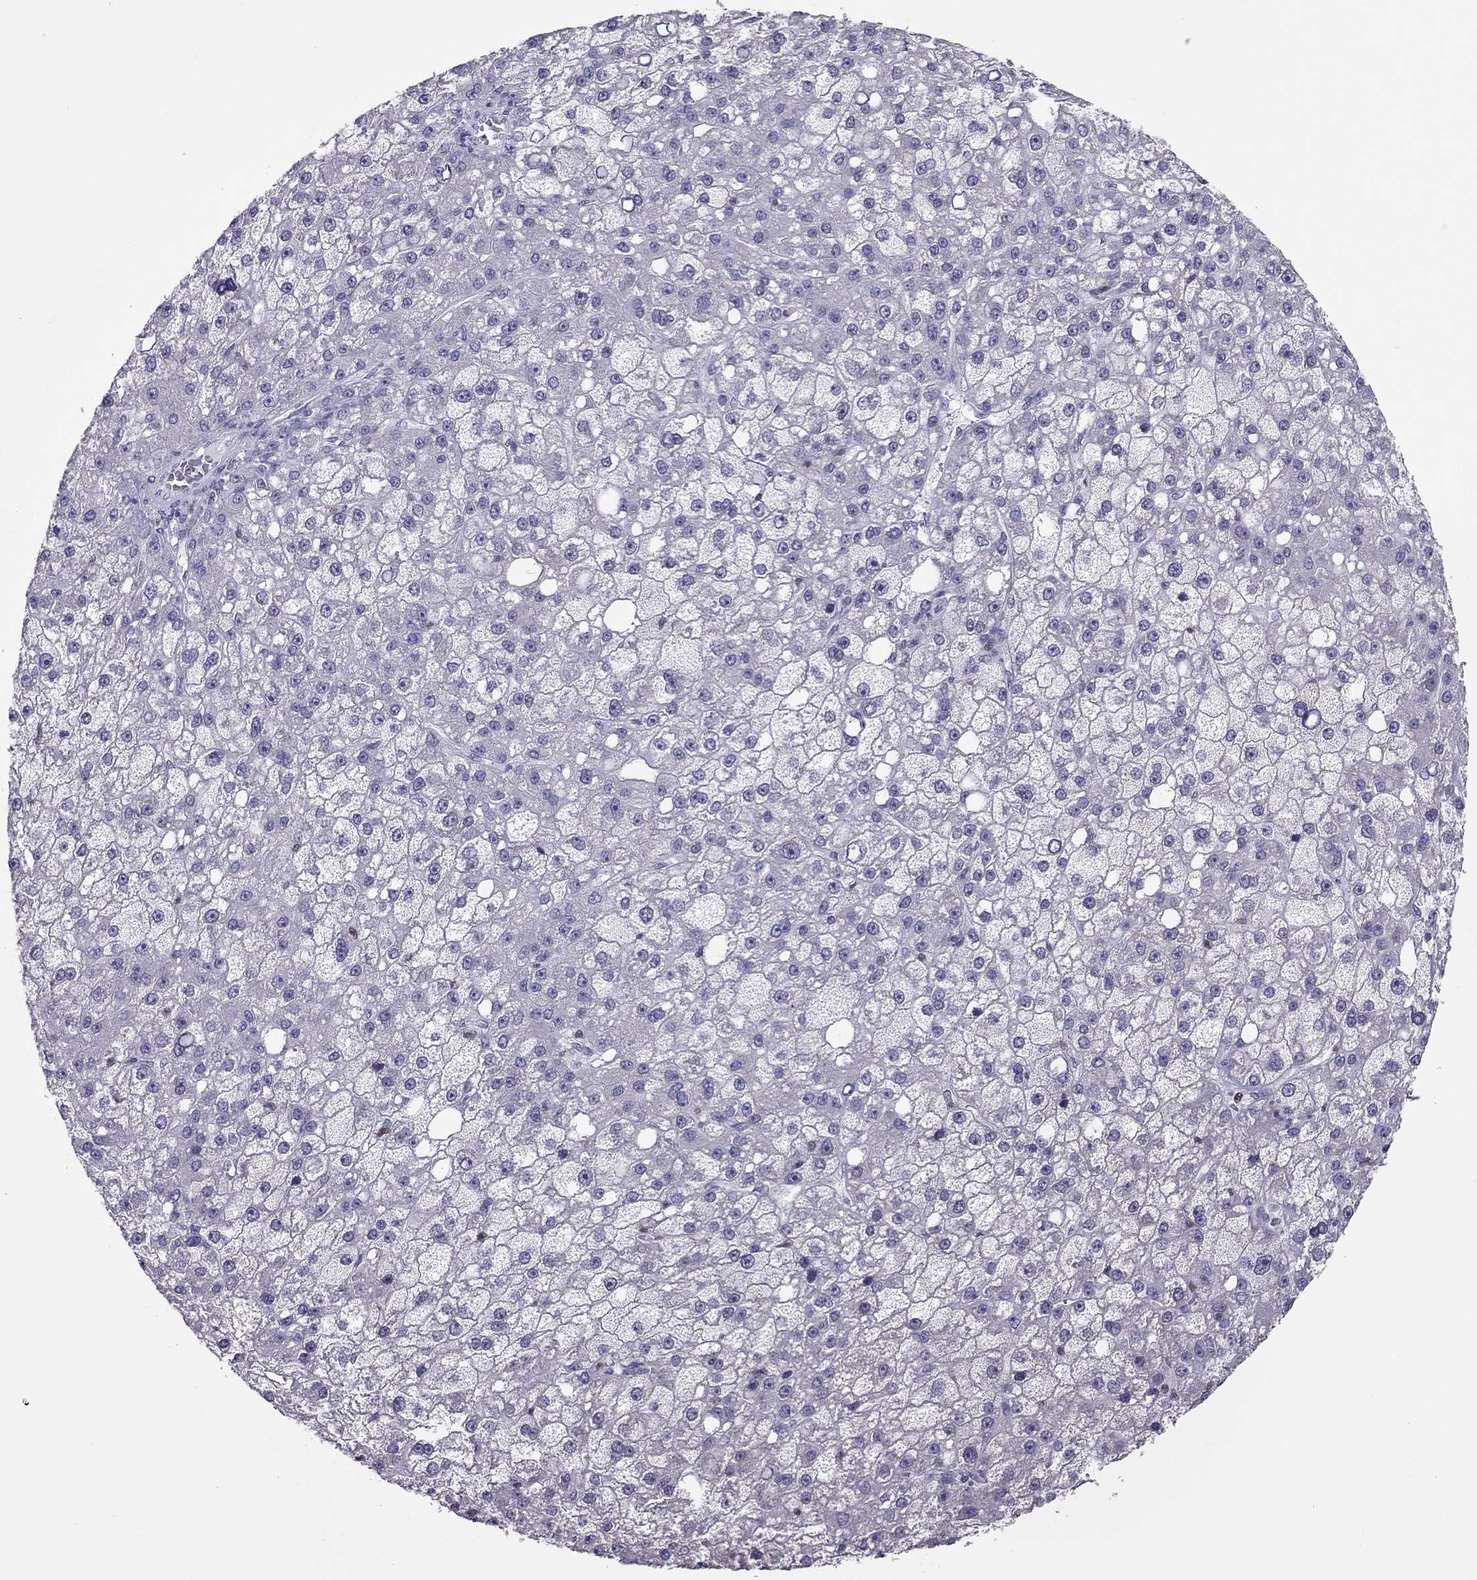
{"staining": {"intensity": "negative", "quantity": "none", "location": "none"}, "tissue": "liver cancer", "cell_type": "Tumor cells", "image_type": "cancer", "snomed": [{"axis": "morphology", "description": "Carcinoma, Hepatocellular, NOS"}, {"axis": "topography", "description": "Liver"}], "caption": "Protein analysis of liver hepatocellular carcinoma displays no significant positivity in tumor cells.", "gene": "SPINT3", "patient": {"sex": "male", "age": 67}}